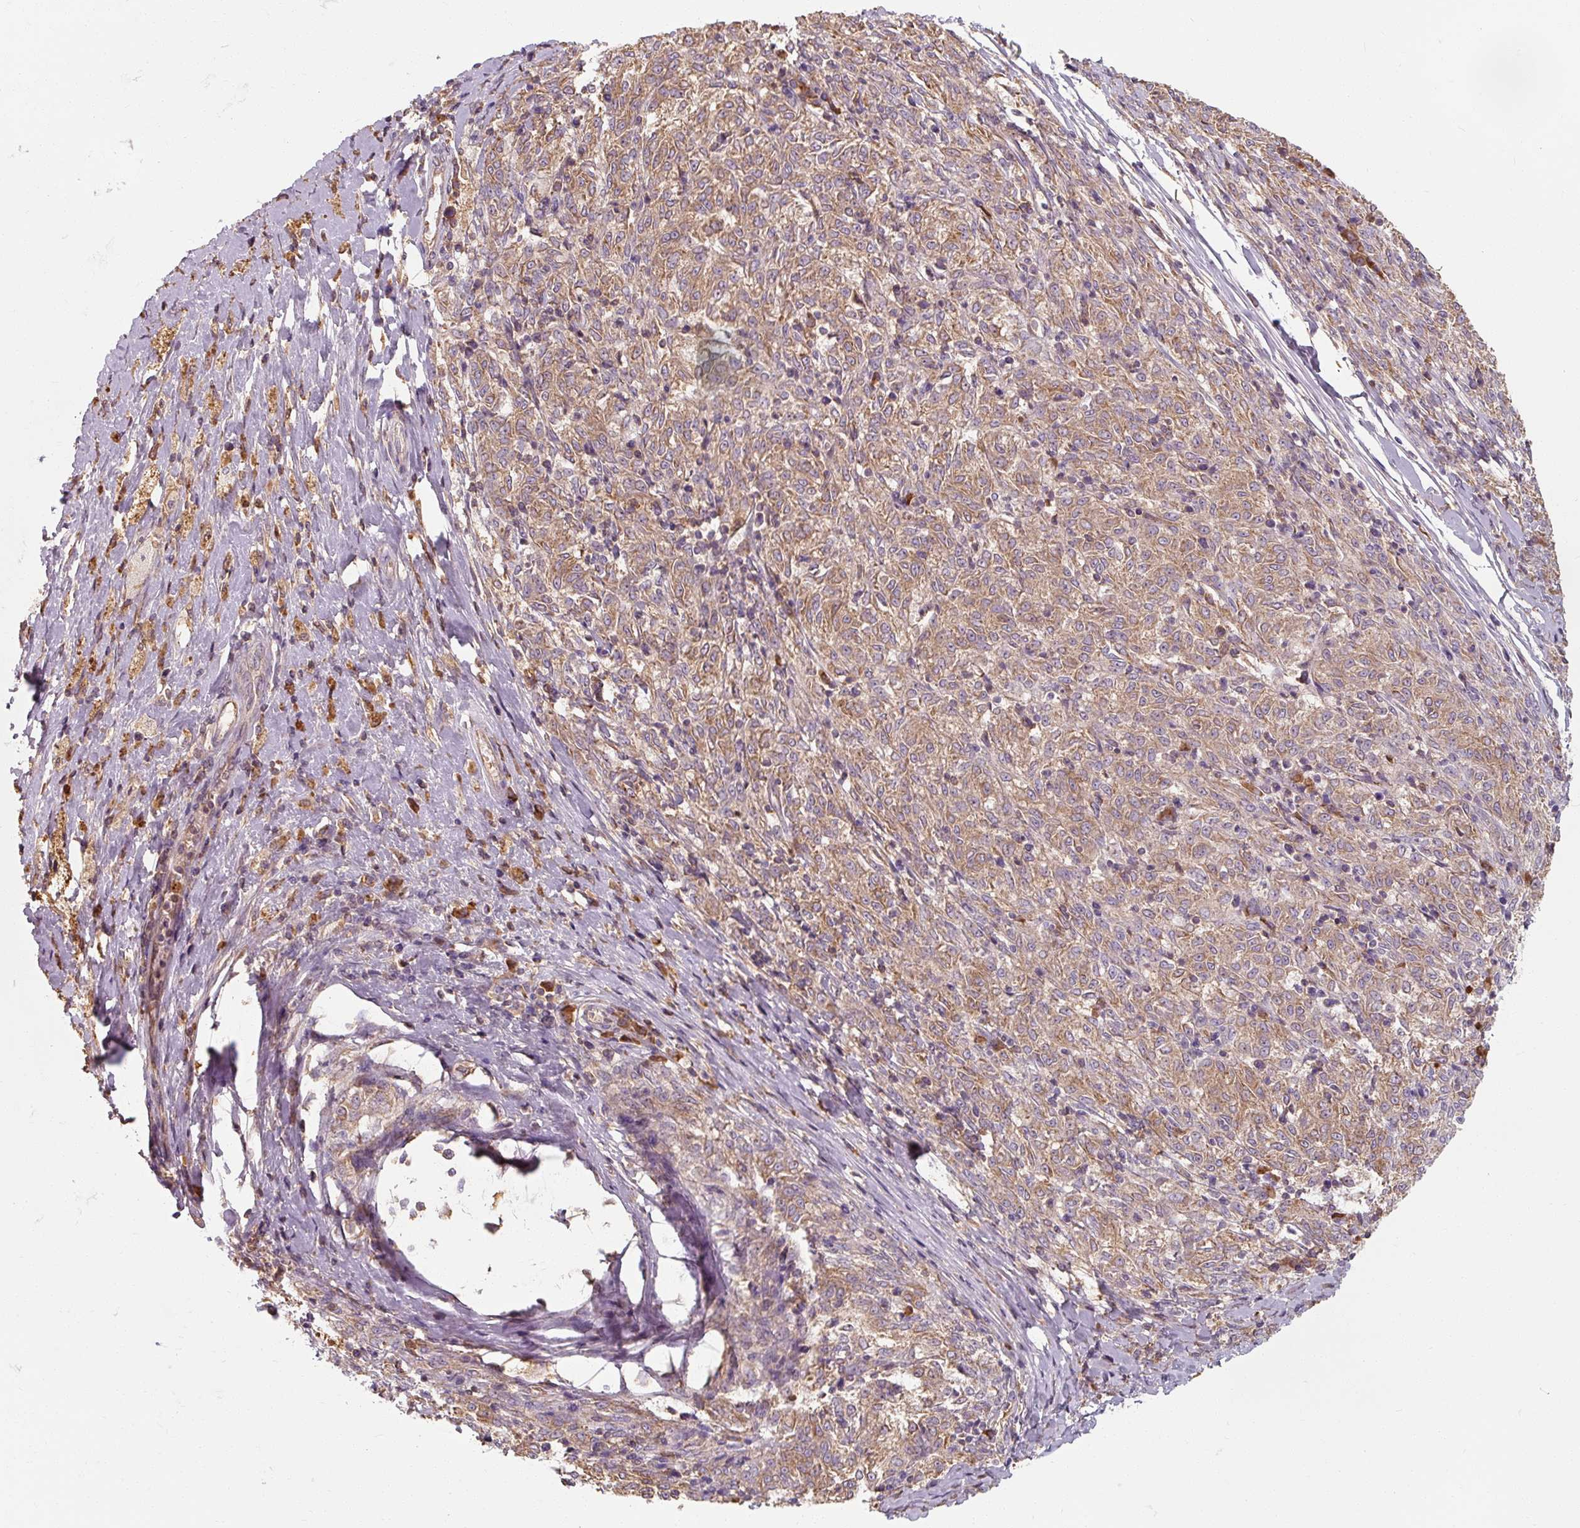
{"staining": {"intensity": "moderate", "quantity": ">75%", "location": "cytoplasmic/membranous"}, "tissue": "melanoma", "cell_type": "Tumor cells", "image_type": "cancer", "snomed": [{"axis": "morphology", "description": "Malignant melanoma, NOS"}, {"axis": "topography", "description": "Skin"}], "caption": "Immunohistochemical staining of melanoma displays moderate cytoplasmic/membranous protein staining in approximately >75% of tumor cells.", "gene": "TSEN54", "patient": {"sex": "female", "age": 72}}